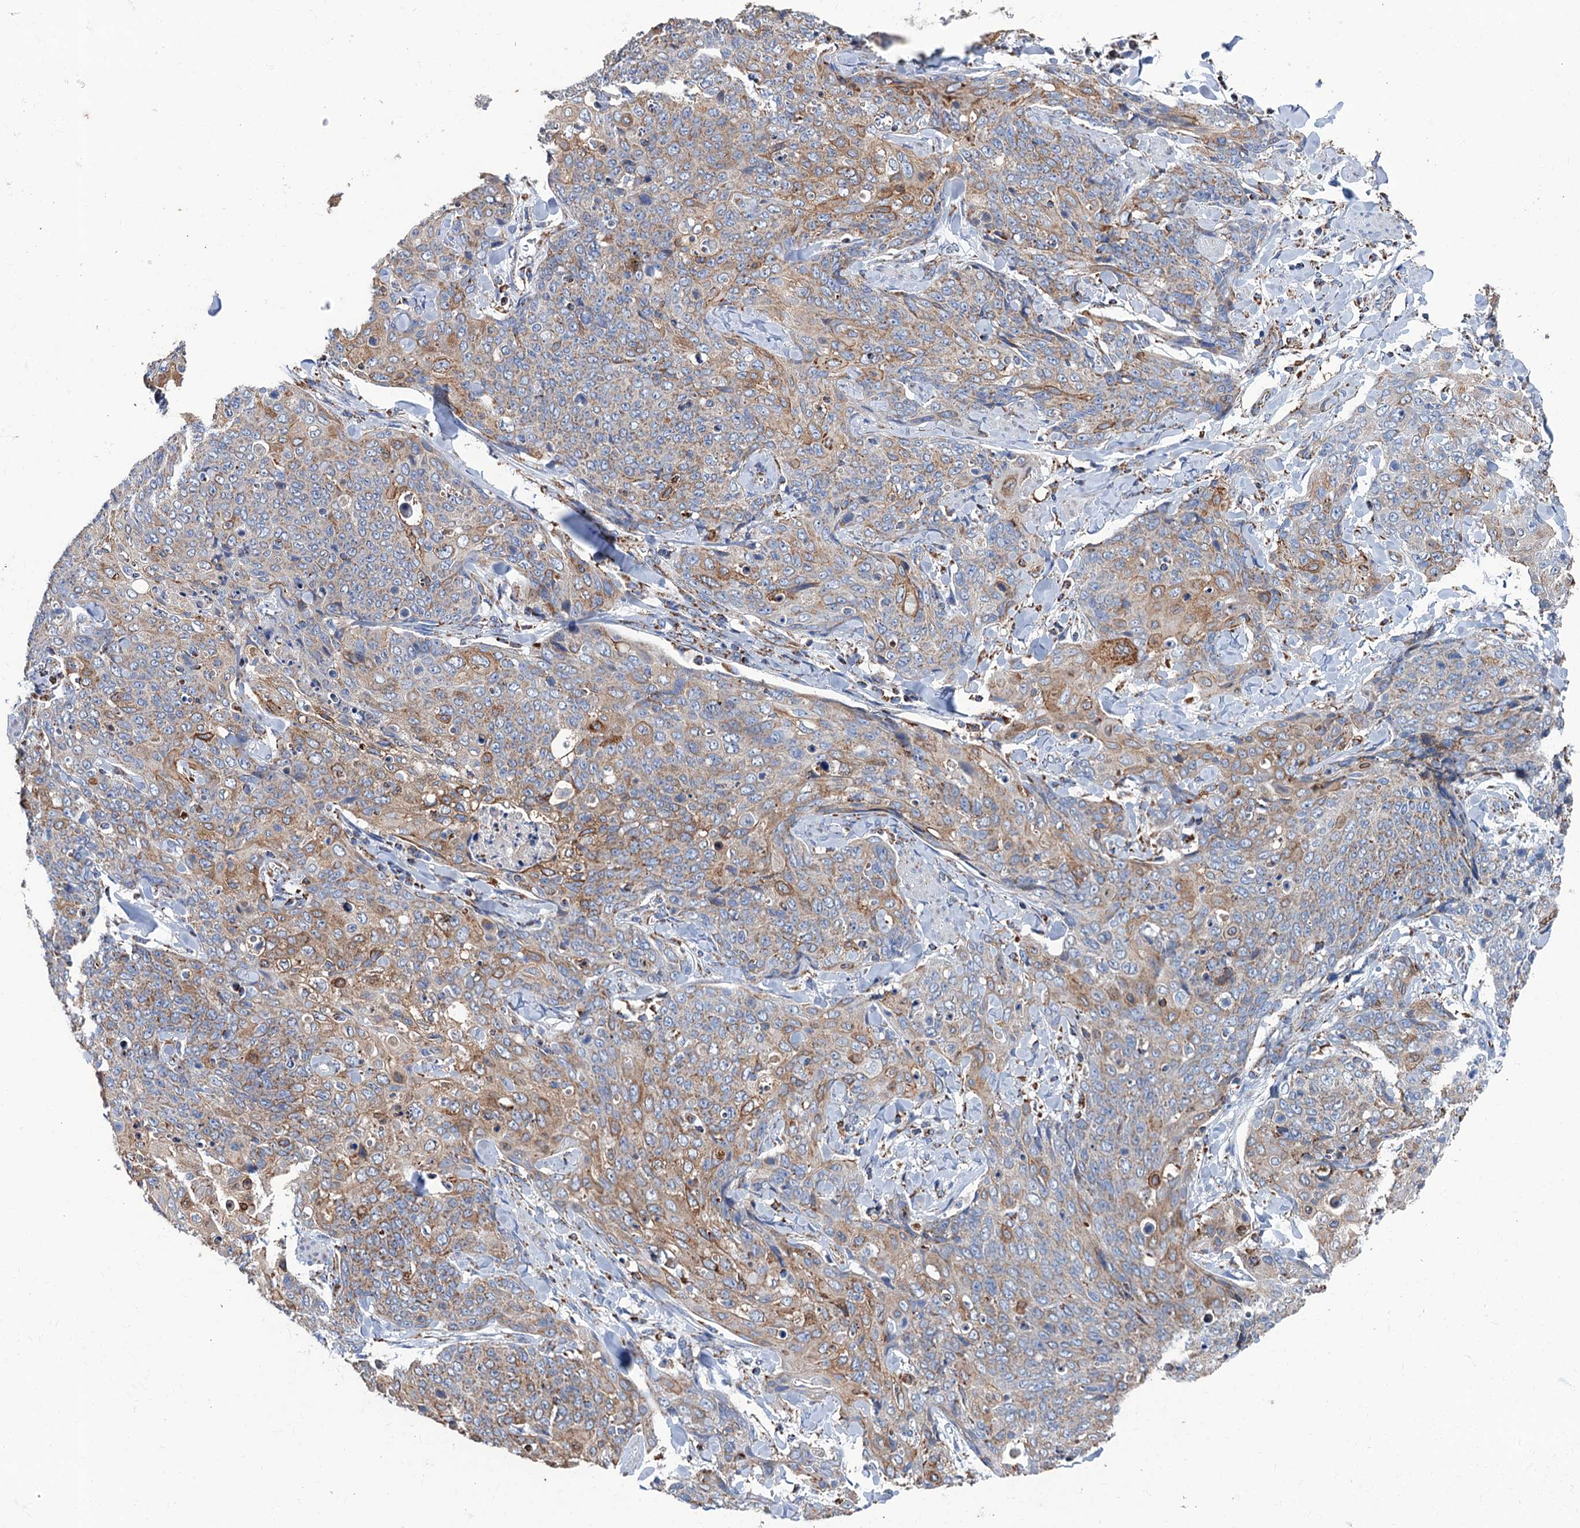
{"staining": {"intensity": "moderate", "quantity": "25%-75%", "location": "cytoplasmic/membranous"}, "tissue": "skin cancer", "cell_type": "Tumor cells", "image_type": "cancer", "snomed": [{"axis": "morphology", "description": "Squamous cell carcinoma, NOS"}, {"axis": "topography", "description": "Skin"}, {"axis": "topography", "description": "Vulva"}], "caption": "A brown stain shows moderate cytoplasmic/membranous positivity of a protein in human skin squamous cell carcinoma tumor cells.", "gene": "IVD", "patient": {"sex": "female", "age": 85}}